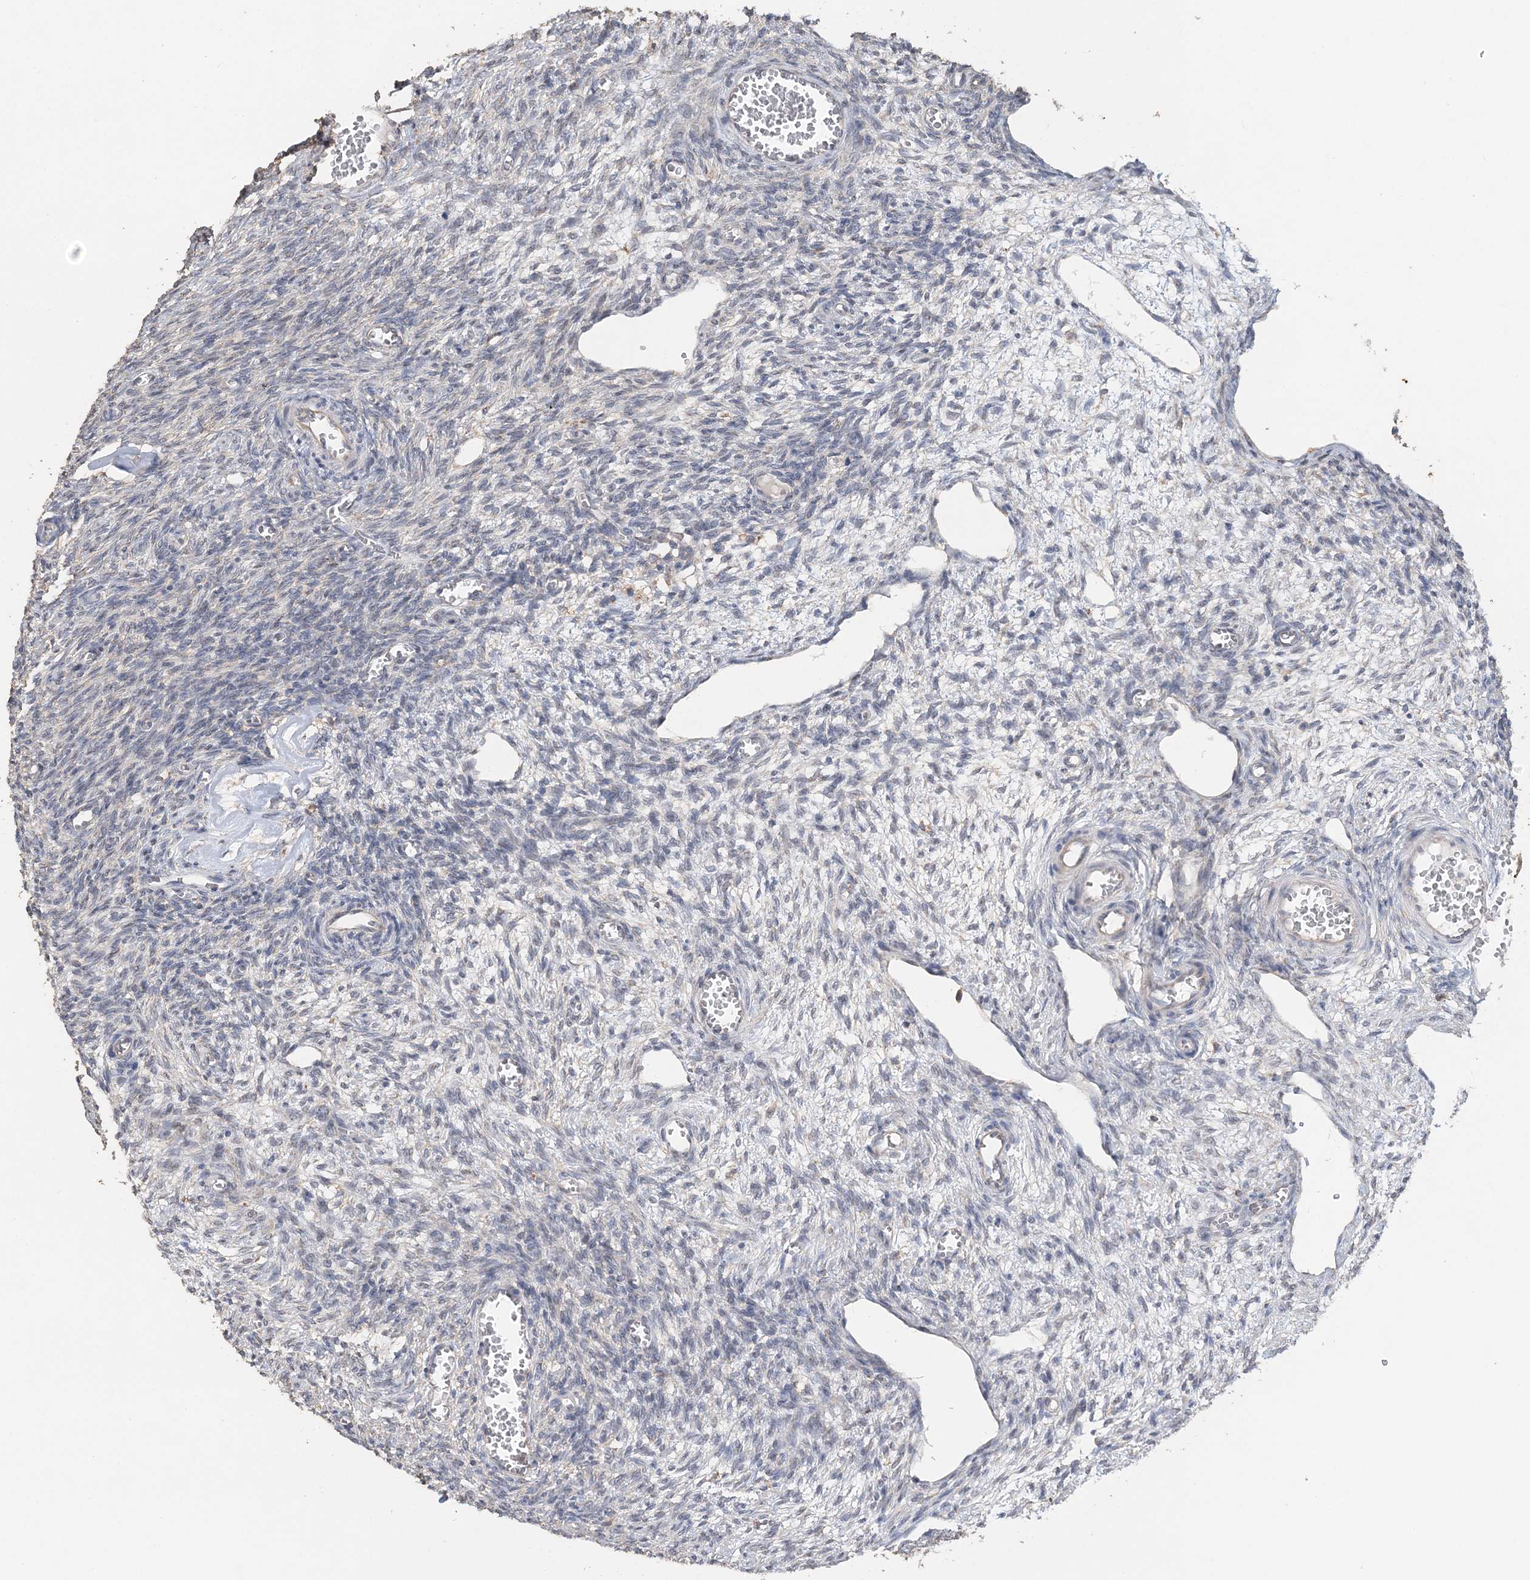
{"staining": {"intensity": "weak", "quantity": ">75%", "location": "cytoplasmic/membranous"}, "tissue": "ovary", "cell_type": "Follicle cells", "image_type": "normal", "snomed": [{"axis": "morphology", "description": "Normal tissue, NOS"}, {"axis": "topography", "description": "Ovary"}], "caption": "Normal ovary exhibits weak cytoplasmic/membranous expression in about >75% of follicle cells, visualized by immunohistochemistry.", "gene": "RAB14", "patient": {"sex": "female", "age": 27}}